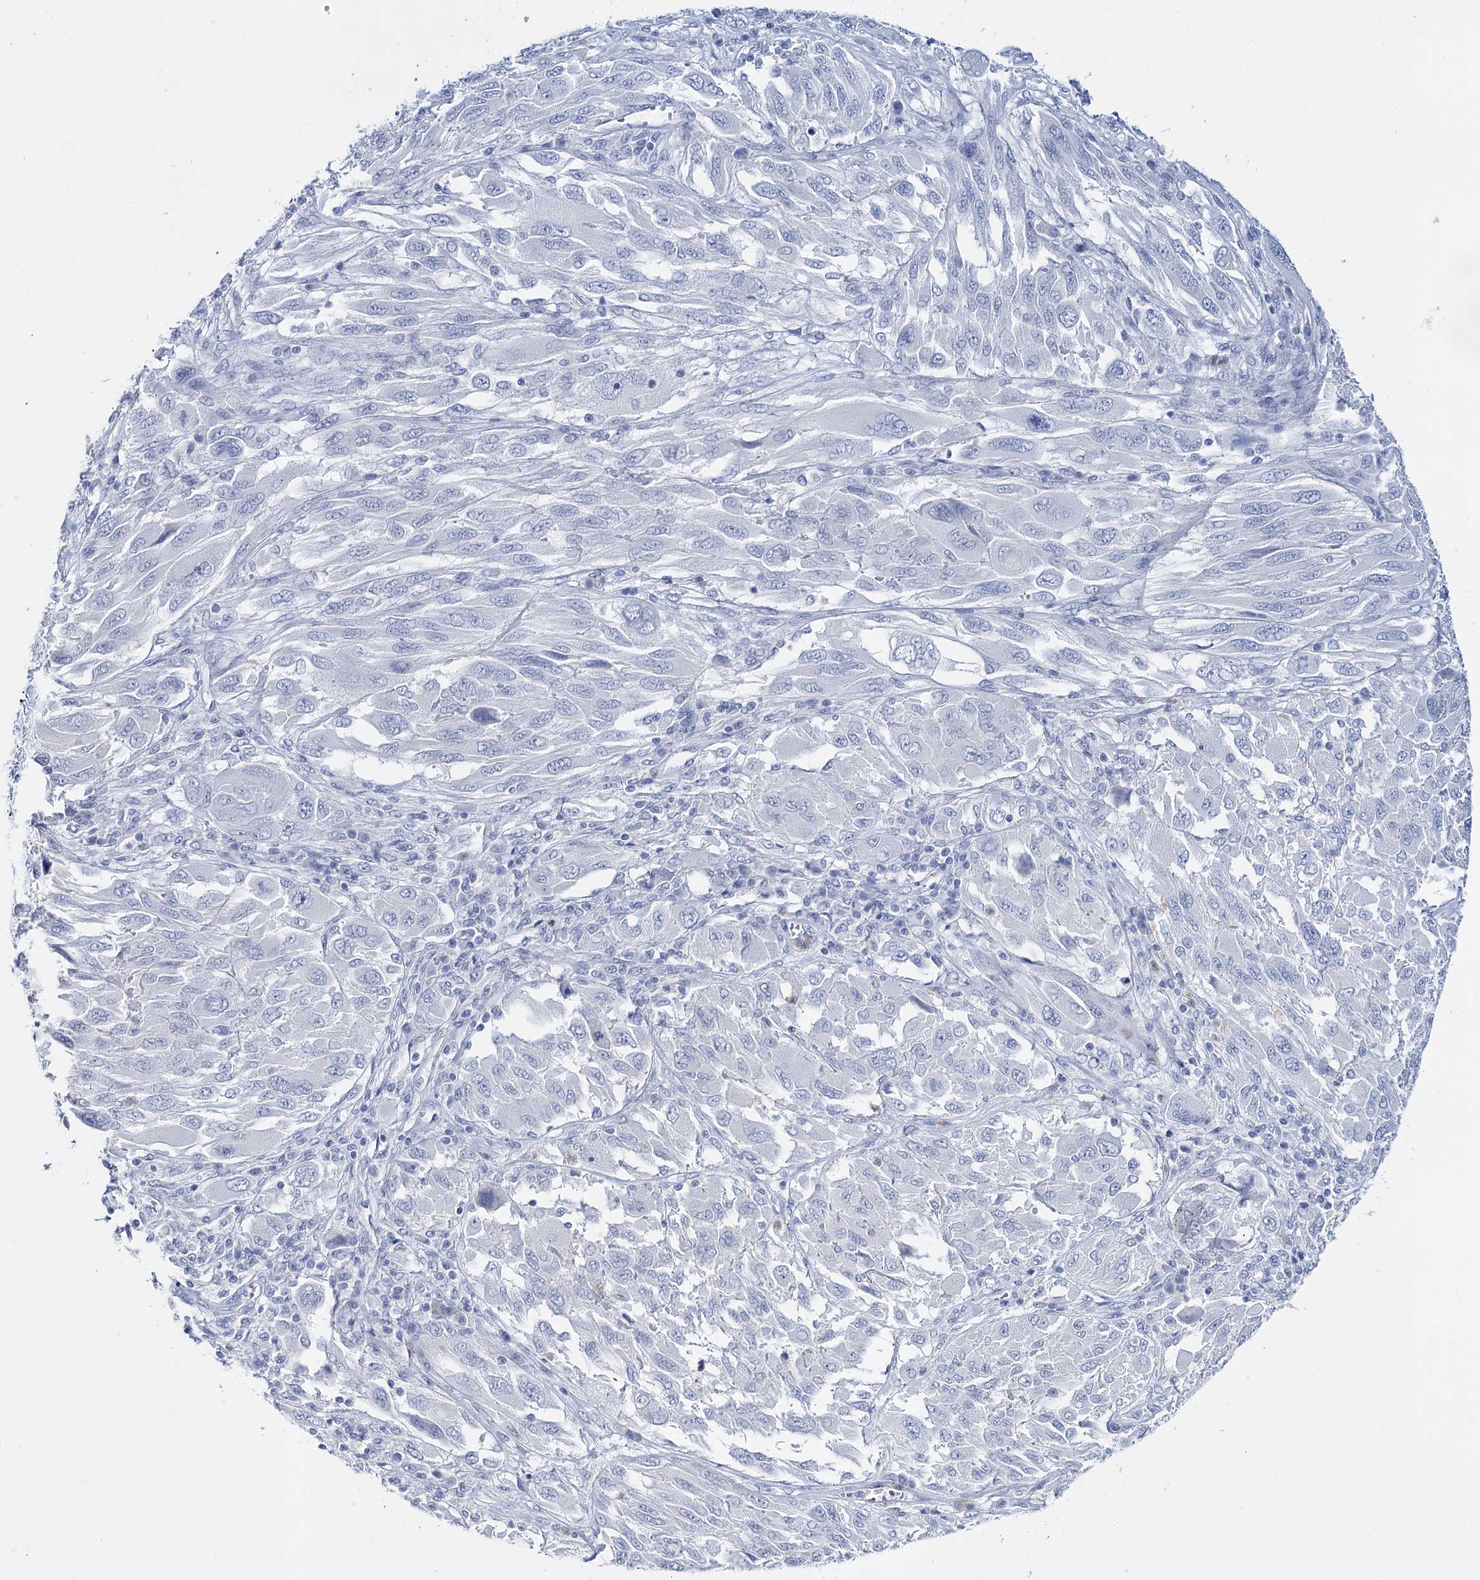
{"staining": {"intensity": "negative", "quantity": "none", "location": "none"}, "tissue": "melanoma", "cell_type": "Tumor cells", "image_type": "cancer", "snomed": [{"axis": "morphology", "description": "Malignant melanoma, NOS"}, {"axis": "topography", "description": "Skin"}], "caption": "DAB (3,3'-diaminobenzidine) immunohistochemical staining of melanoma reveals no significant expression in tumor cells.", "gene": "CEACAM8", "patient": {"sex": "female", "age": 91}}